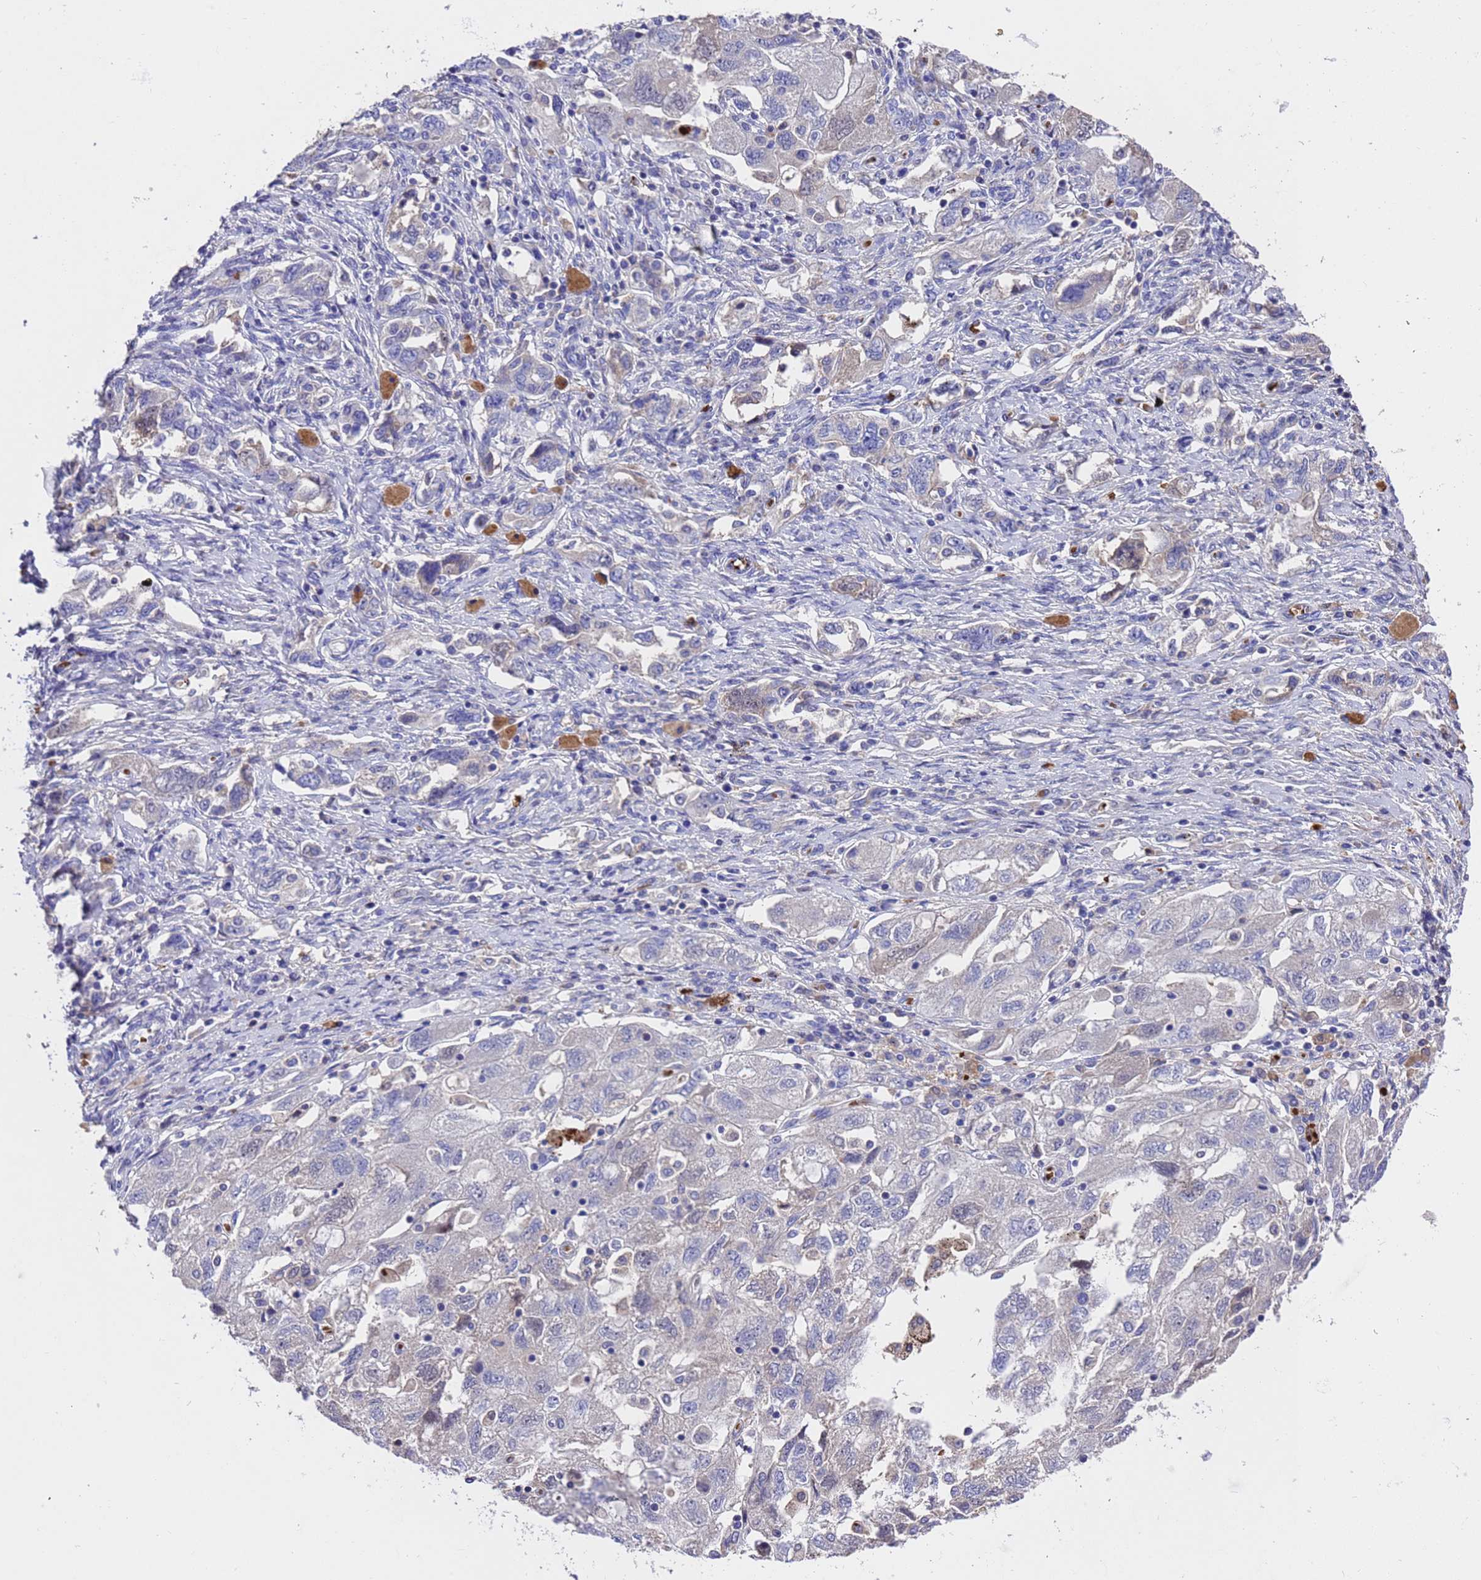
{"staining": {"intensity": "weak", "quantity": "<25%", "location": "cytoplasmic/membranous"}, "tissue": "ovarian cancer", "cell_type": "Tumor cells", "image_type": "cancer", "snomed": [{"axis": "morphology", "description": "Carcinoma, NOS"}, {"axis": "morphology", "description": "Cystadenocarcinoma, serous, NOS"}, {"axis": "topography", "description": "Ovary"}], "caption": "Ovarian serous cystadenocarcinoma was stained to show a protein in brown. There is no significant staining in tumor cells. (Brightfield microscopy of DAB IHC at high magnification).", "gene": "ELP6", "patient": {"sex": "female", "age": 69}}